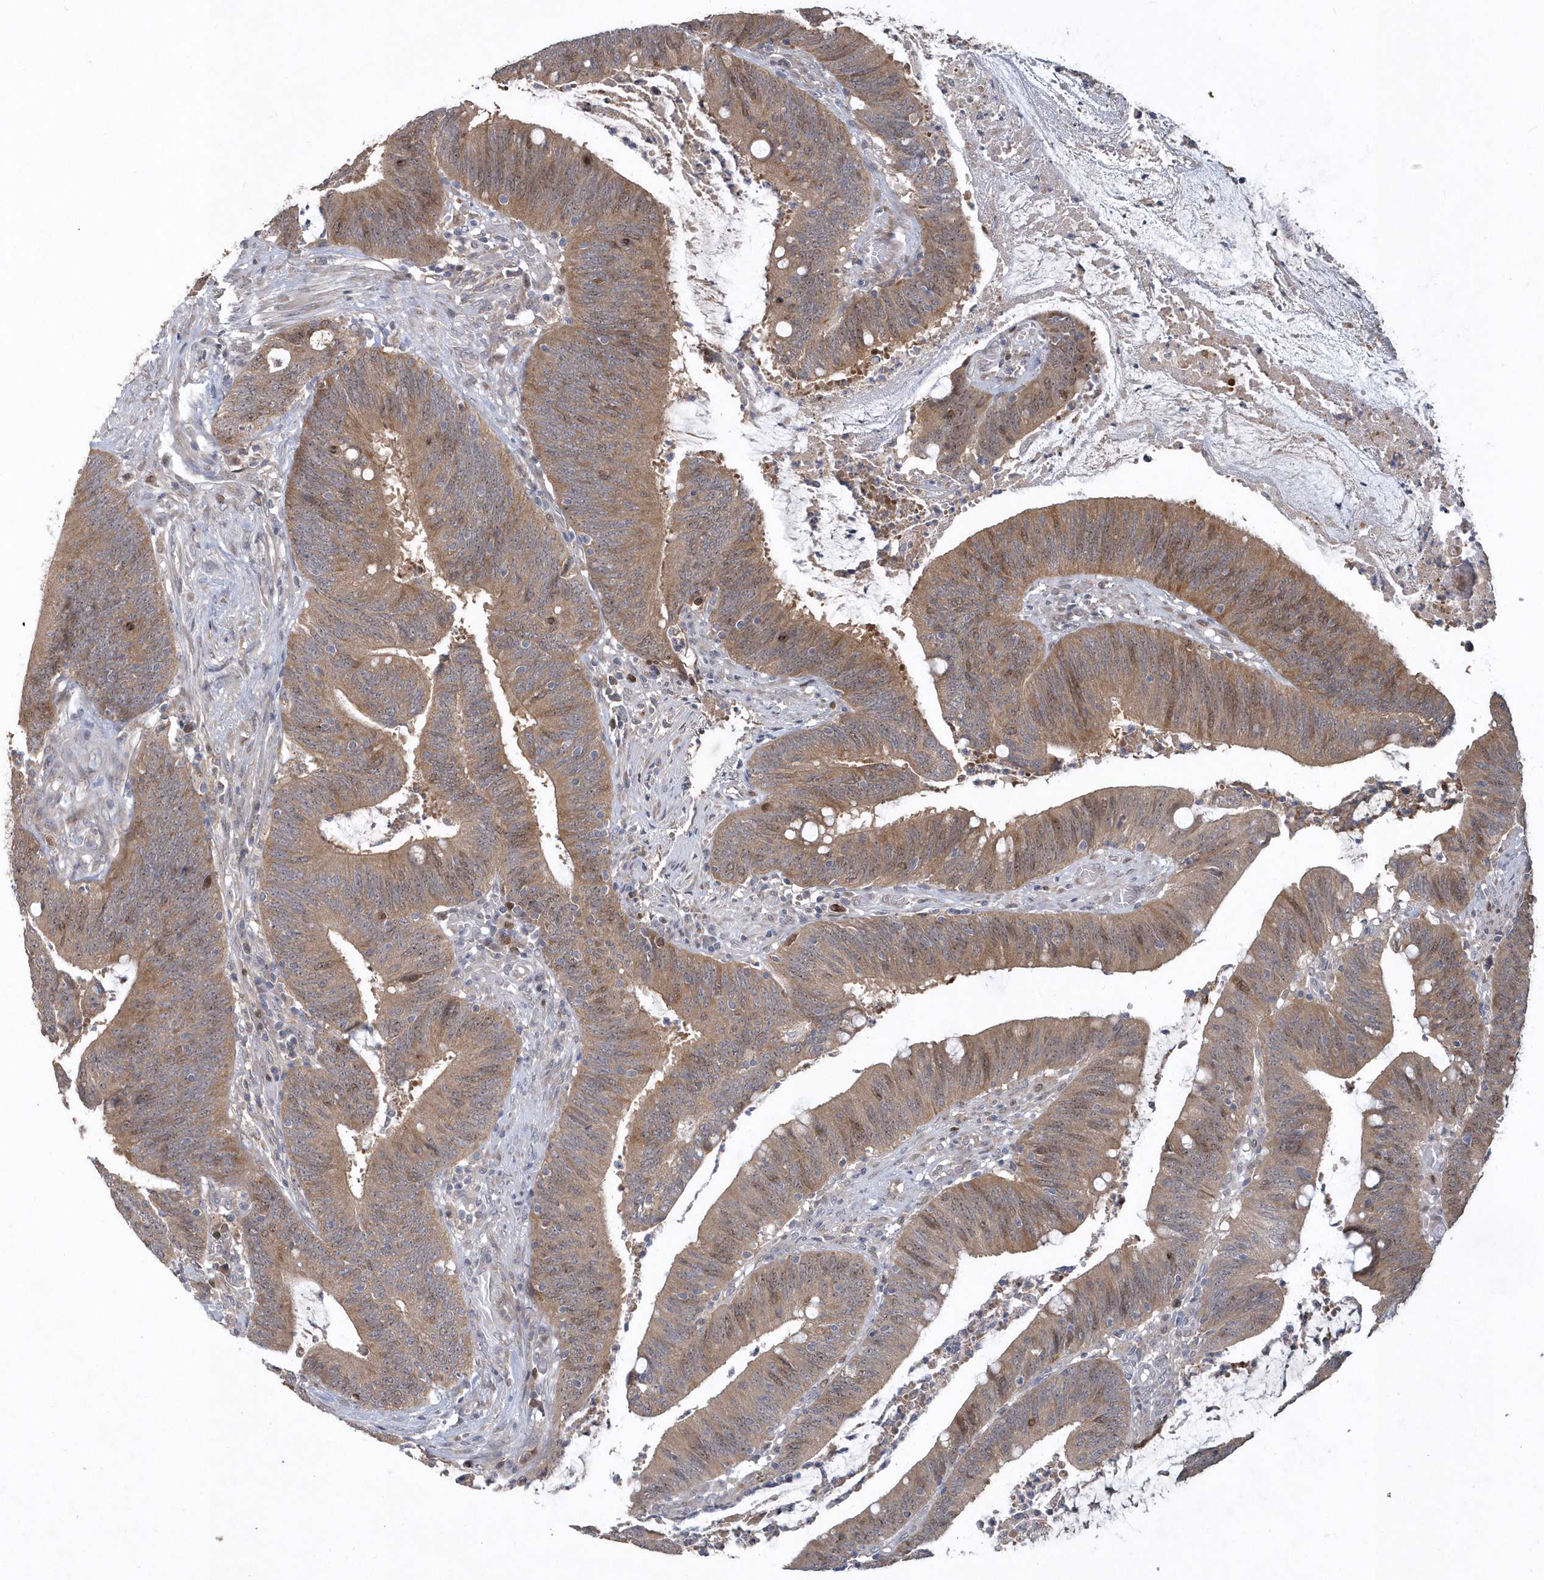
{"staining": {"intensity": "moderate", "quantity": ">75%", "location": "cytoplasmic/membranous,nuclear"}, "tissue": "colorectal cancer", "cell_type": "Tumor cells", "image_type": "cancer", "snomed": [{"axis": "morphology", "description": "Adenocarcinoma, NOS"}, {"axis": "topography", "description": "Rectum"}], "caption": "Brown immunohistochemical staining in human colorectal adenocarcinoma displays moderate cytoplasmic/membranous and nuclear positivity in about >75% of tumor cells.", "gene": "TRAIP", "patient": {"sex": "female", "age": 66}}